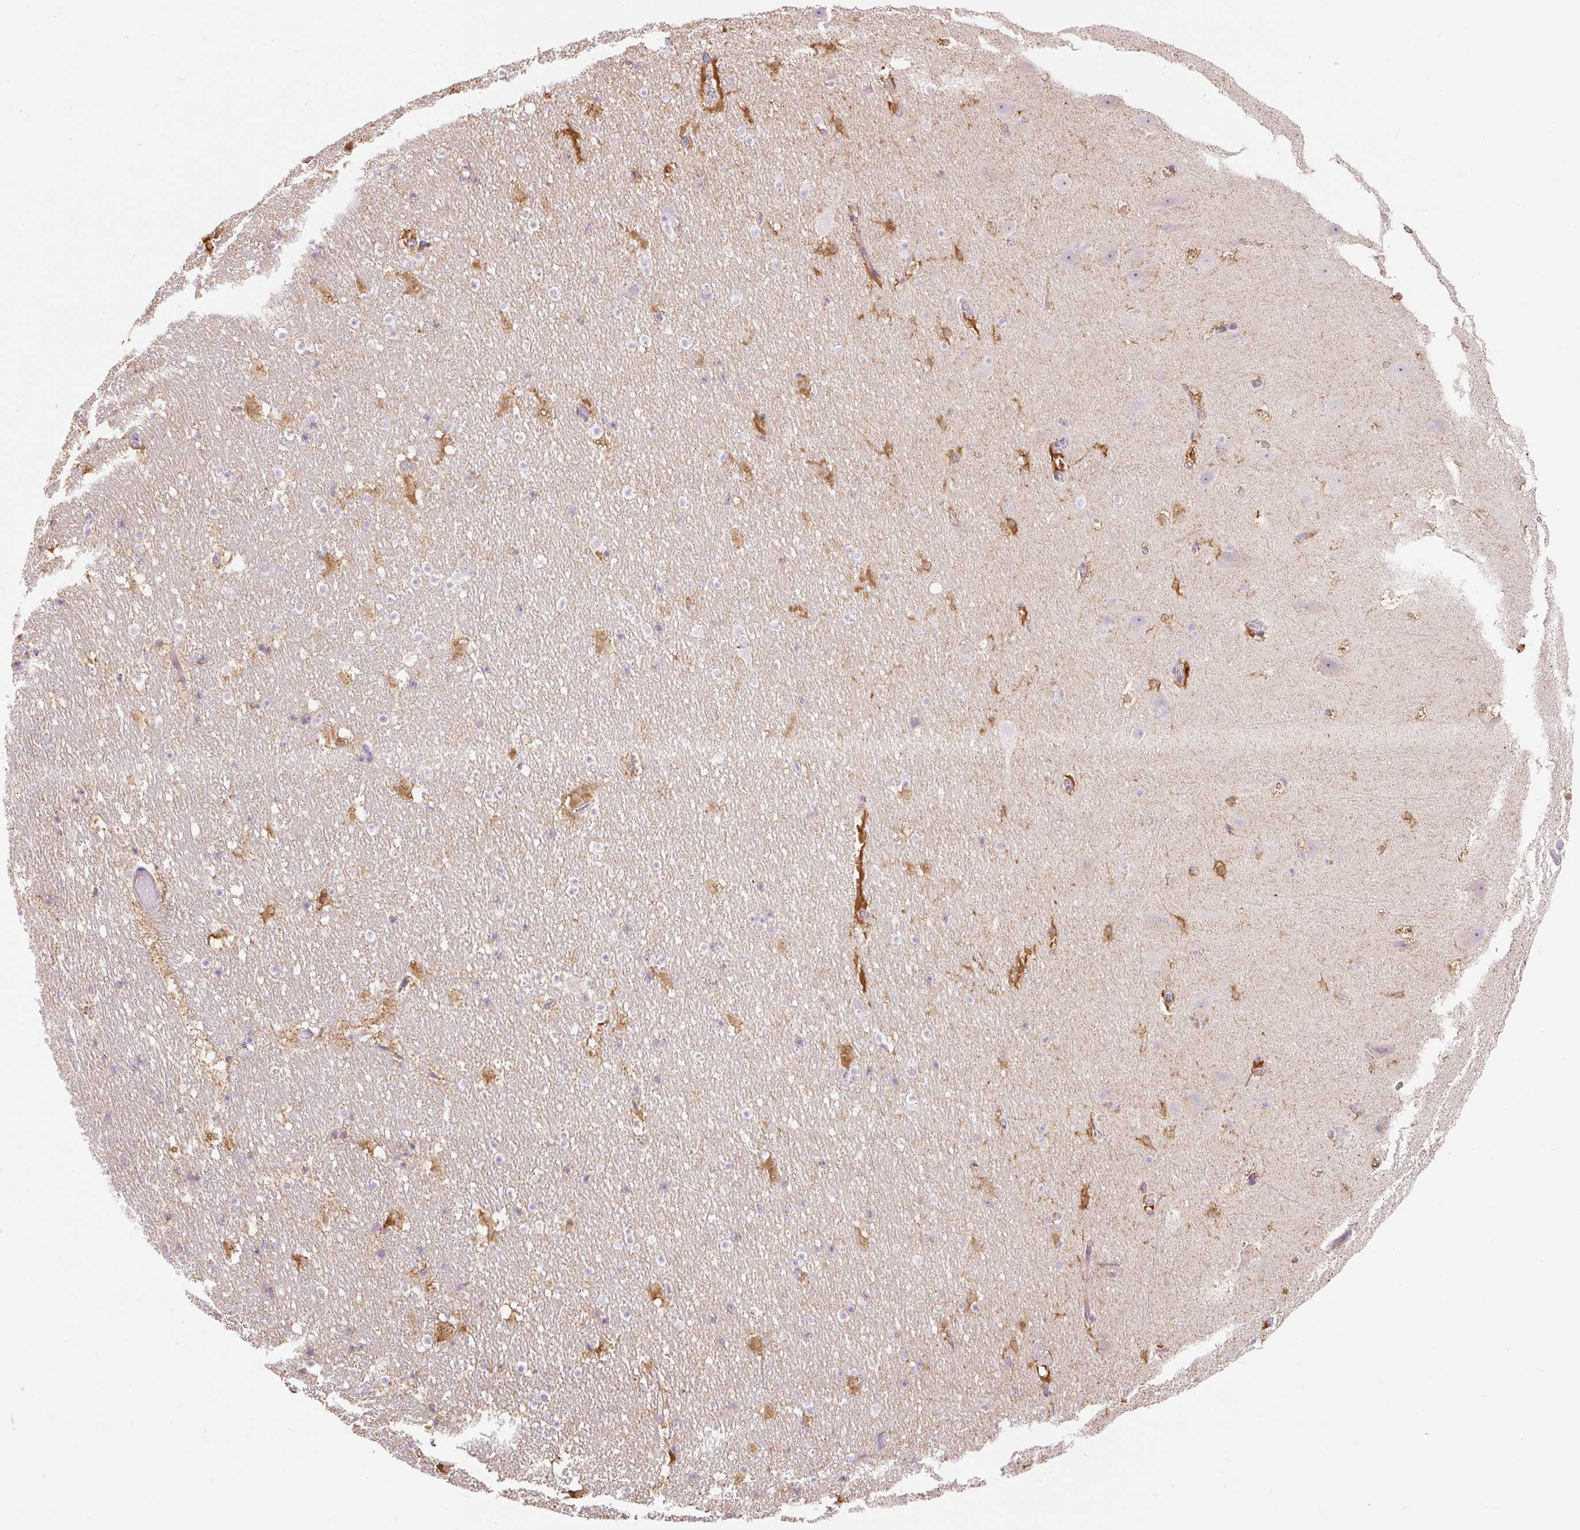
{"staining": {"intensity": "moderate", "quantity": "25%-75%", "location": "cytoplasmic/membranous,nuclear"}, "tissue": "hippocampus", "cell_type": "Glial cells", "image_type": "normal", "snomed": [{"axis": "morphology", "description": "Normal tissue, NOS"}, {"axis": "topography", "description": "Hippocampus"}], "caption": "This is a photomicrograph of immunohistochemistry (IHC) staining of normal hippocampus, which shows moderate positivity in the cytoplasmic/membranous,nuclear of glial cells.", "gene": "DHX35", "patient": {"sex": "male", "age": 37}}